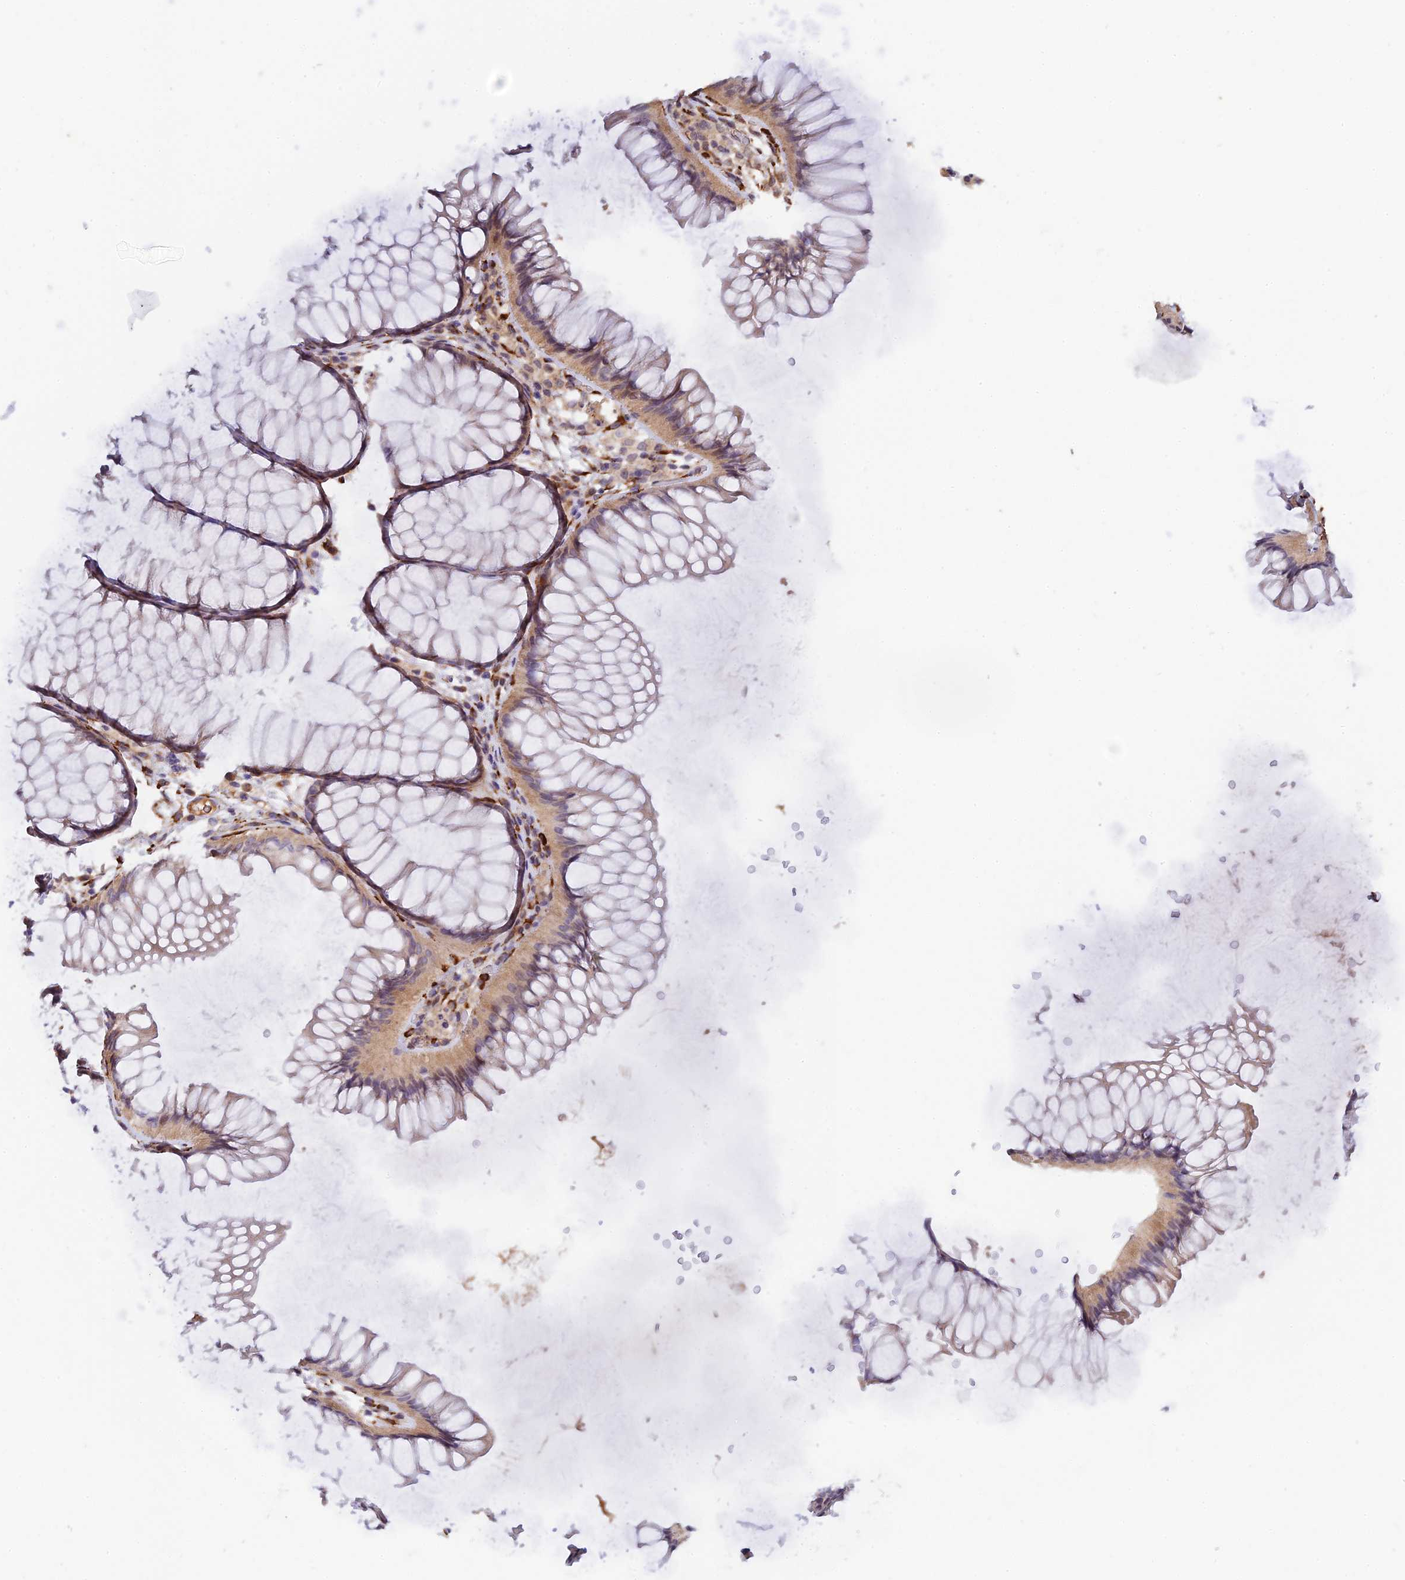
{"staining": {"intensity": "weak", "quantity": ">75%", "location": "cytoplasmic/membranous"}, "tissue": "colon", "cell_type": "Endothelial cells", "image_type": "normal", "snomed": [{"axis": "morphology", "description": "Normal tissue, NOS"}, {"axis": "topography", "description": "Colon"}], "caption": "Immunohistochemical staining of benign colon shows >75% levels of weak cytoplasmic/membranous protein positivity in approximately >75% of endothelial cells.", "gene": "P3H3", "patient": {"sex": "female", "age": 82}}